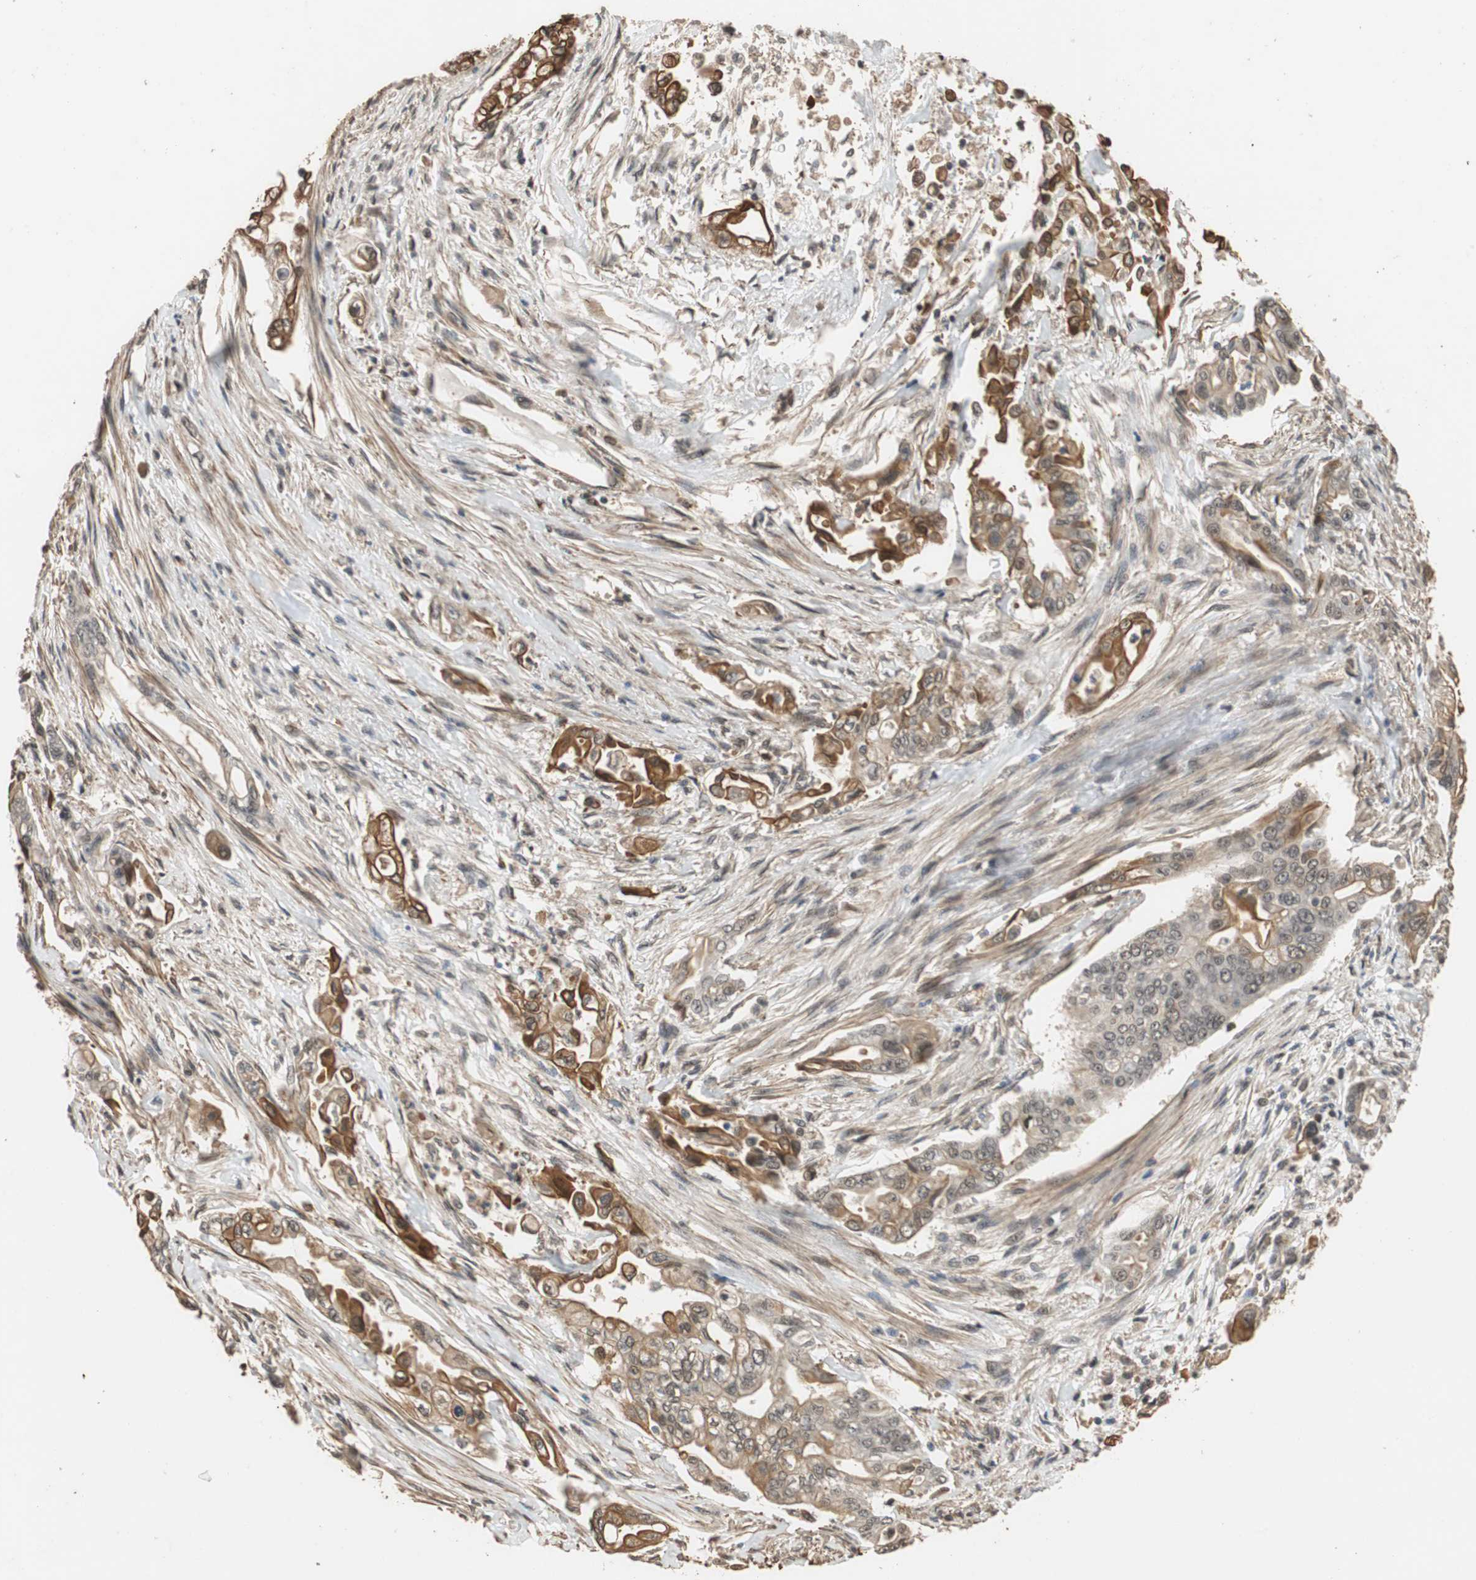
{"staining": {"intensity": "strong", "quantity": ">75%", "location": "cytoplasmic/membranous"}, "tissue": "pancreatic cancer", "cell_type": "Tumor cells", "image_type": "cancer", "snomed": [{"axis": "morphology", "description": "Normal tissue, NOS"}, {"axis": "topography", "description": "Pancreas"}], "caption": "IHC photomicrograph of human pancreatic cancer stained for a protein (brown), which exhibits high levels of strong cytoplasmic/membranous staining in approximately >75% of tumor cells.", "gene": "CDC5L", "patient": {"sex": "male", "age": 42}}